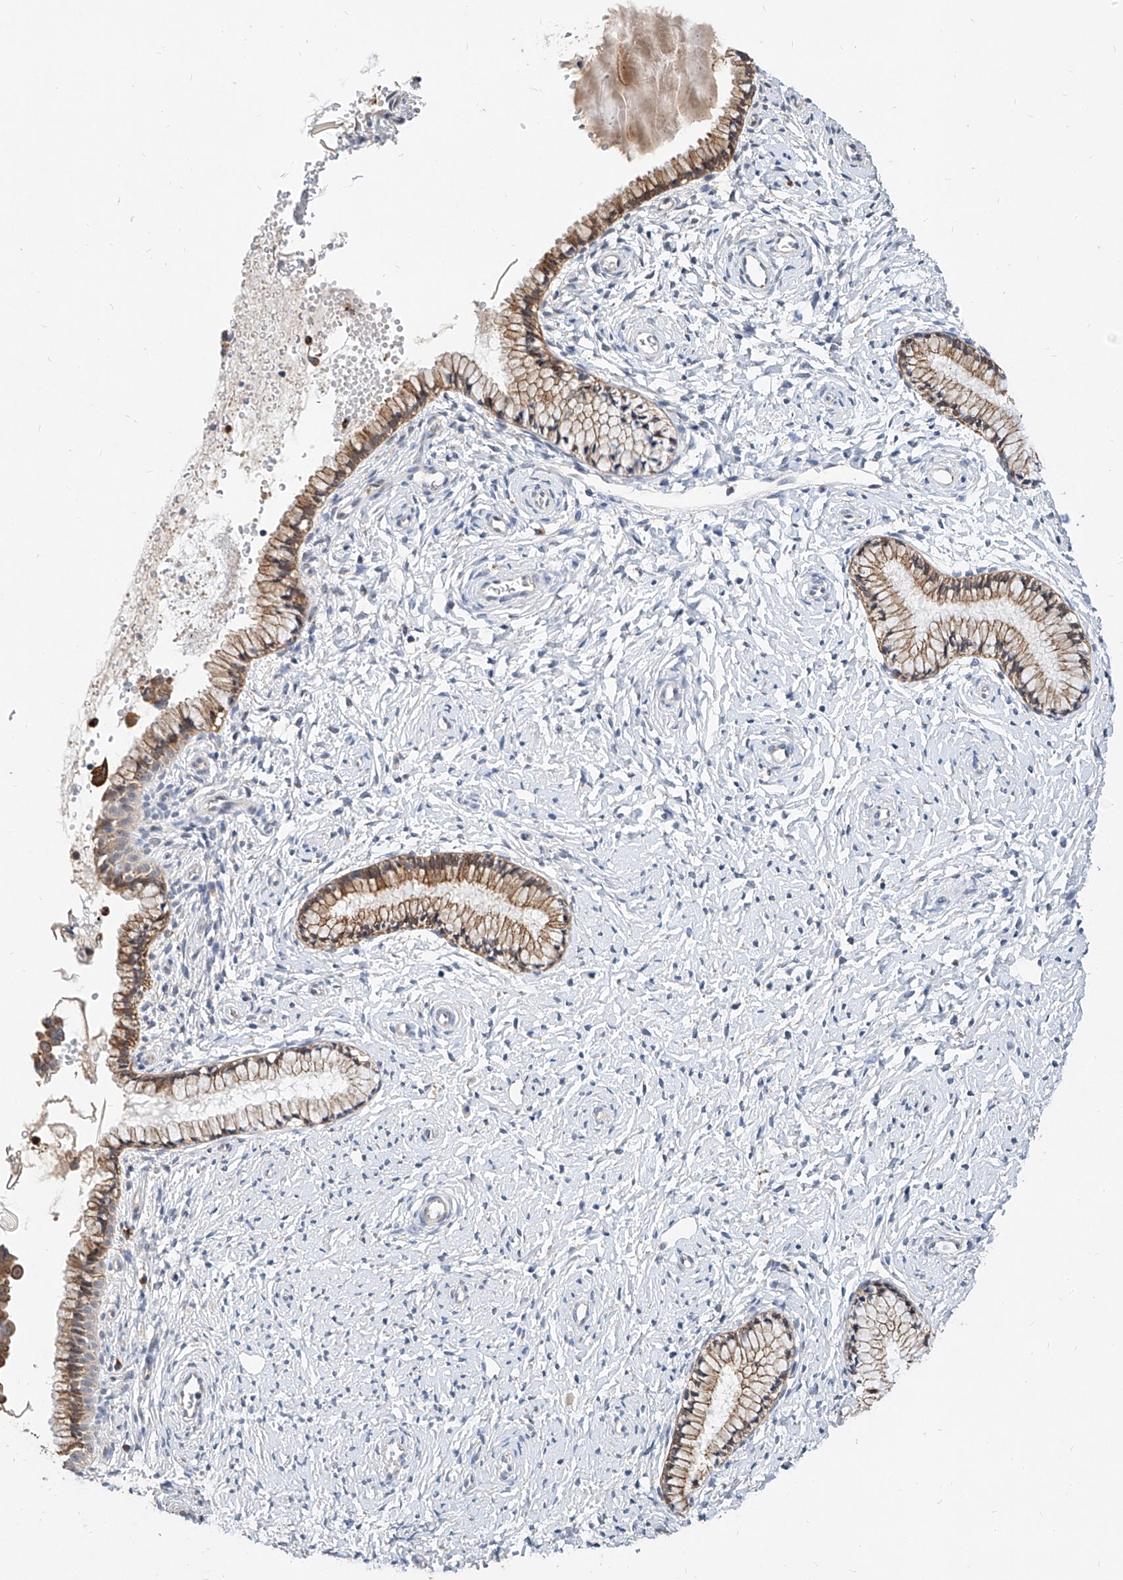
{"staining": {"intensity": "moderate", "quantity": ">75%", "location": "cytoplasmic/membranous"}, "tissue": "cervix", "cell_type": "Glandular cells", "image_type": "normal", "snomed": [{"axis": "morphology", "description": "Normal tissue, NOS"}, {"axis": "topography", "description": "Cervix"}], "caption": "High-magnification brightfield microscopy of normal cervix stained with DAB (3,3'-diaminobenzidine) (brown) and counterstained with hematoxylin (blue). glandular cells exhibit moderate cytoplasmic/membranous positivity is present in approximately>75% of cells.", "gene": "MFSD4B", "patient": {"sex": "female", "age": 33}}